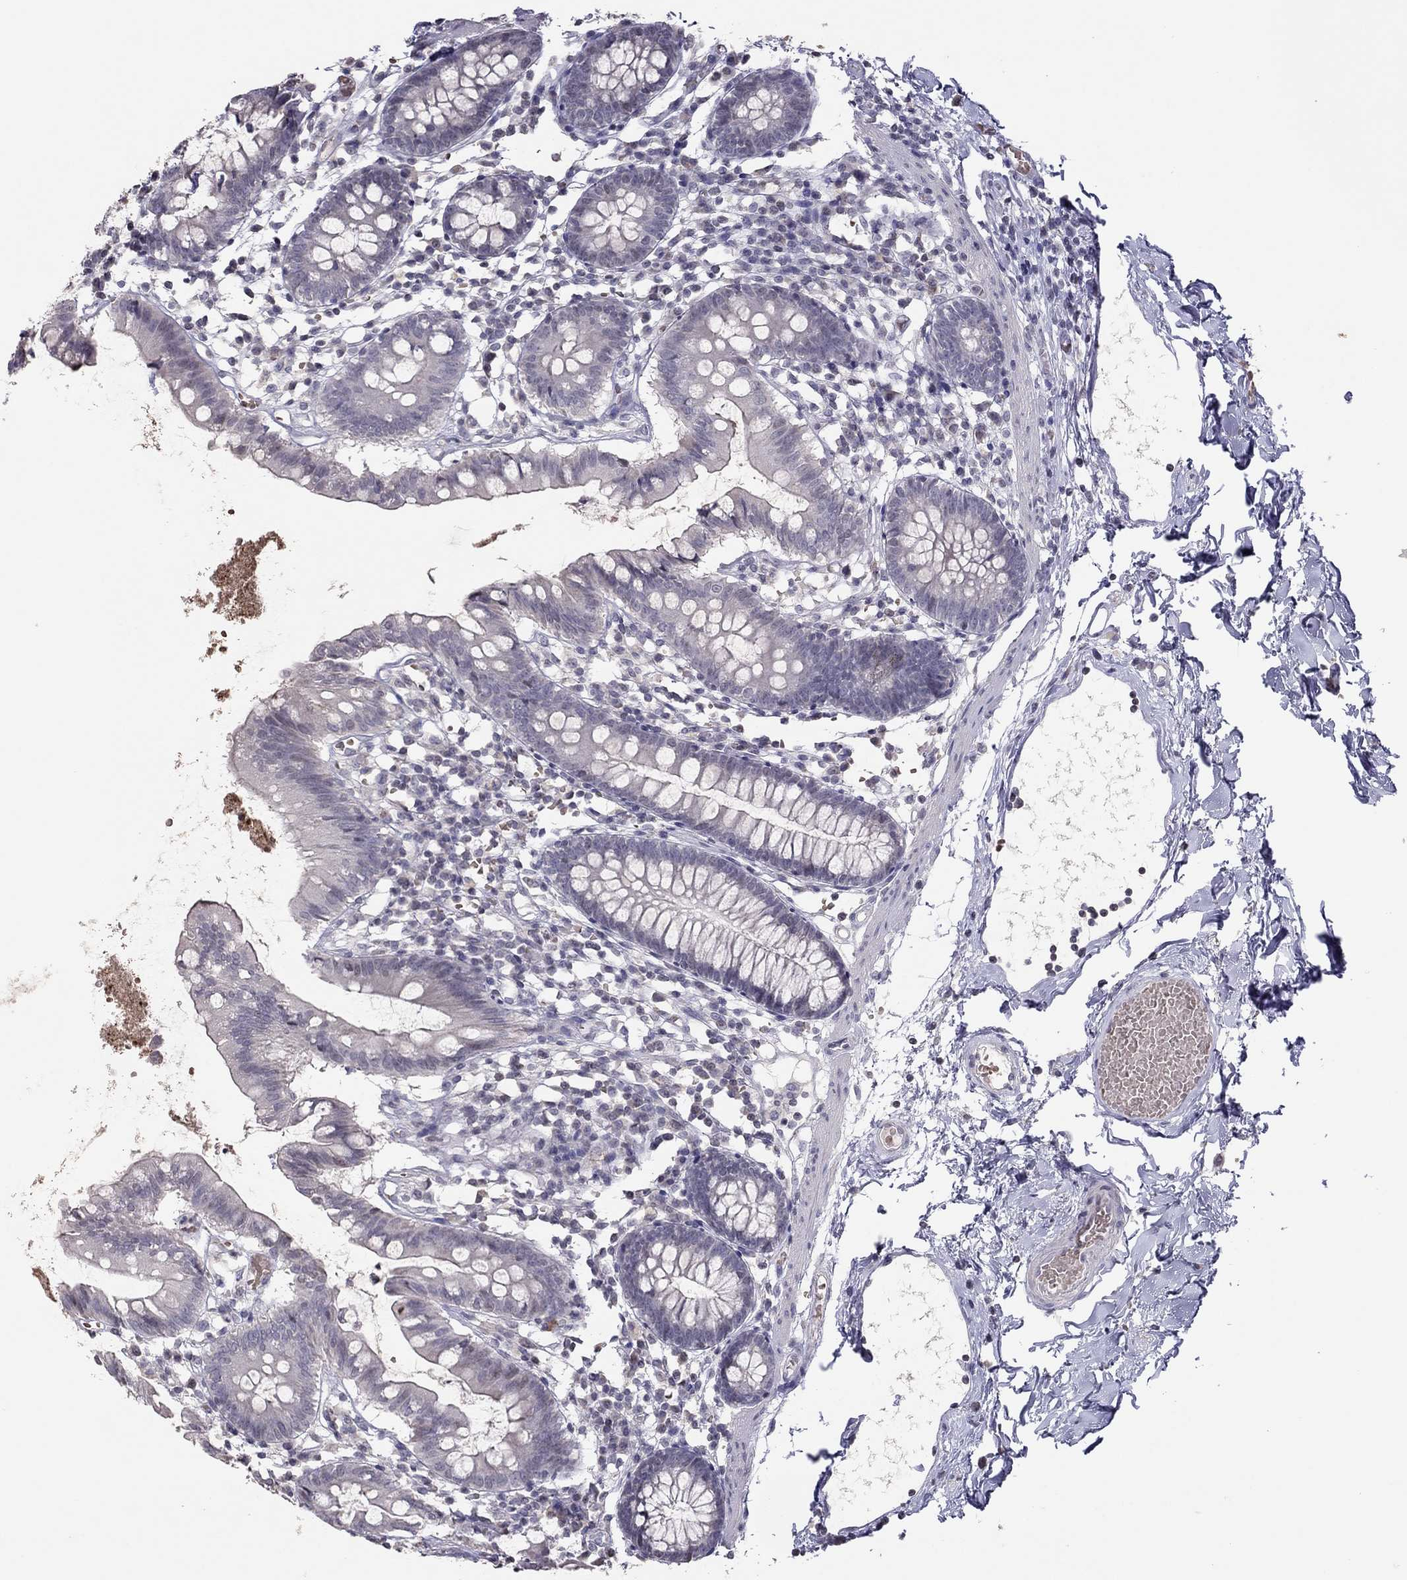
{"staining": {"intensity": "negative", "quantity": "none", "location": "none"}, "tissue": "small intestine", "cell_type": "Glandular cells", "image_type": "normal", "snomed": [{"axis": "morphology", "description": "Normal tissue, NOS"}, {"axis": "topography", "description": "Small intestine"}], "caption": "An immunohistochemistry (IHC) photomicrograph of benign small intestine is shown. There is no staining in glandular cells of small intestine.", "gene": "TSHB", "patient": {"sex": "female", "age": 90}}